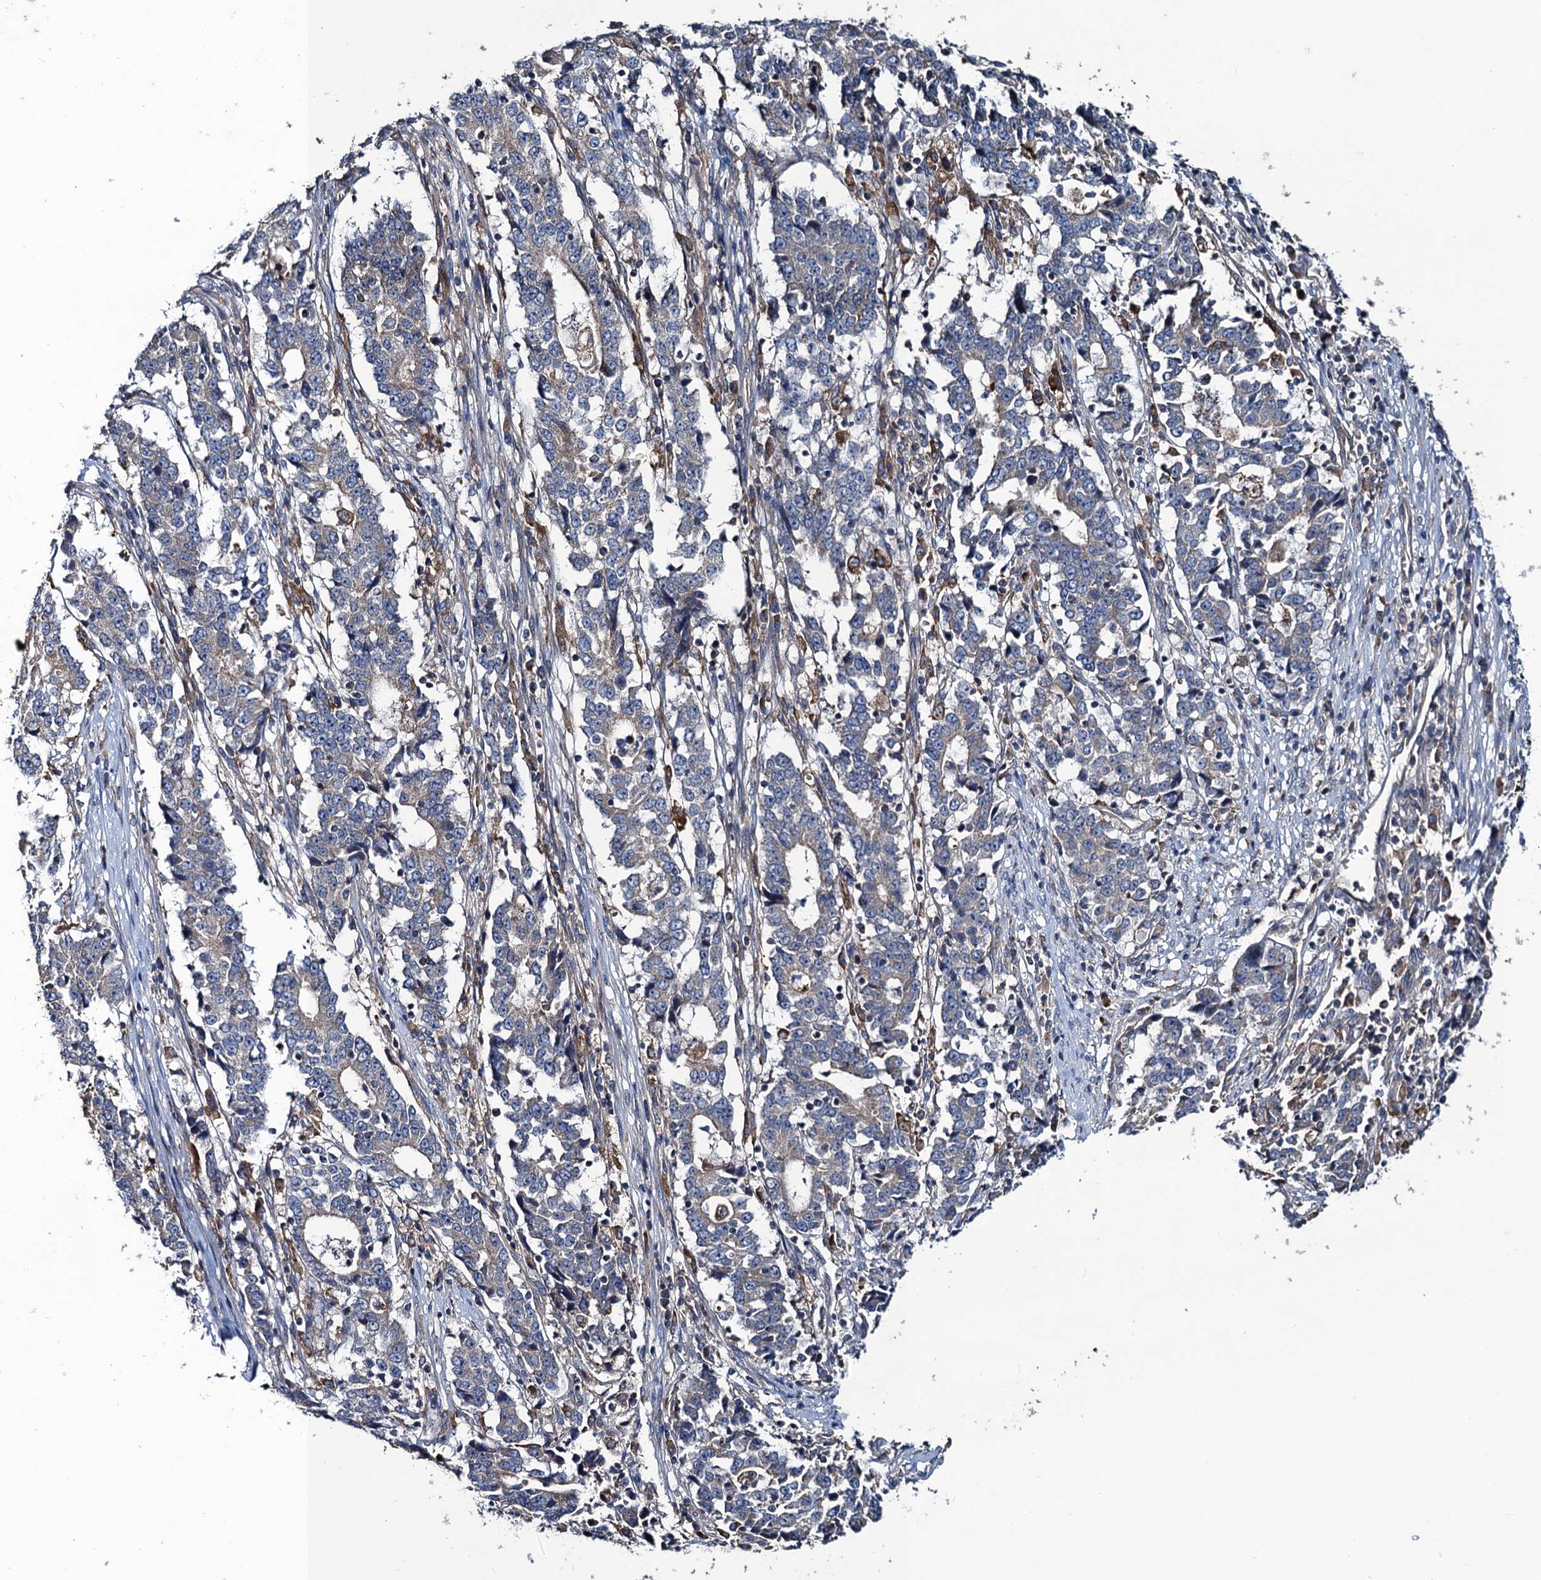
{"staining": {"intensity": "negative", "quantity": "none", "location": "none"}, "tissue": "stomach cancer", "cell_type": "Tumor cells", "image_type": "cancer", "snomed": [{"axis": "morphology", "description": "Adenocarcinoma, NOS"}, {"axis": "topography", "description": "Stomach"}], "caption": "Histopathology image shows no protein positivity in tumor cells of stomach adenocarcinoma tissue.", "gene": "SNAP29", "patient": {"sex": "male", "age": 59}}